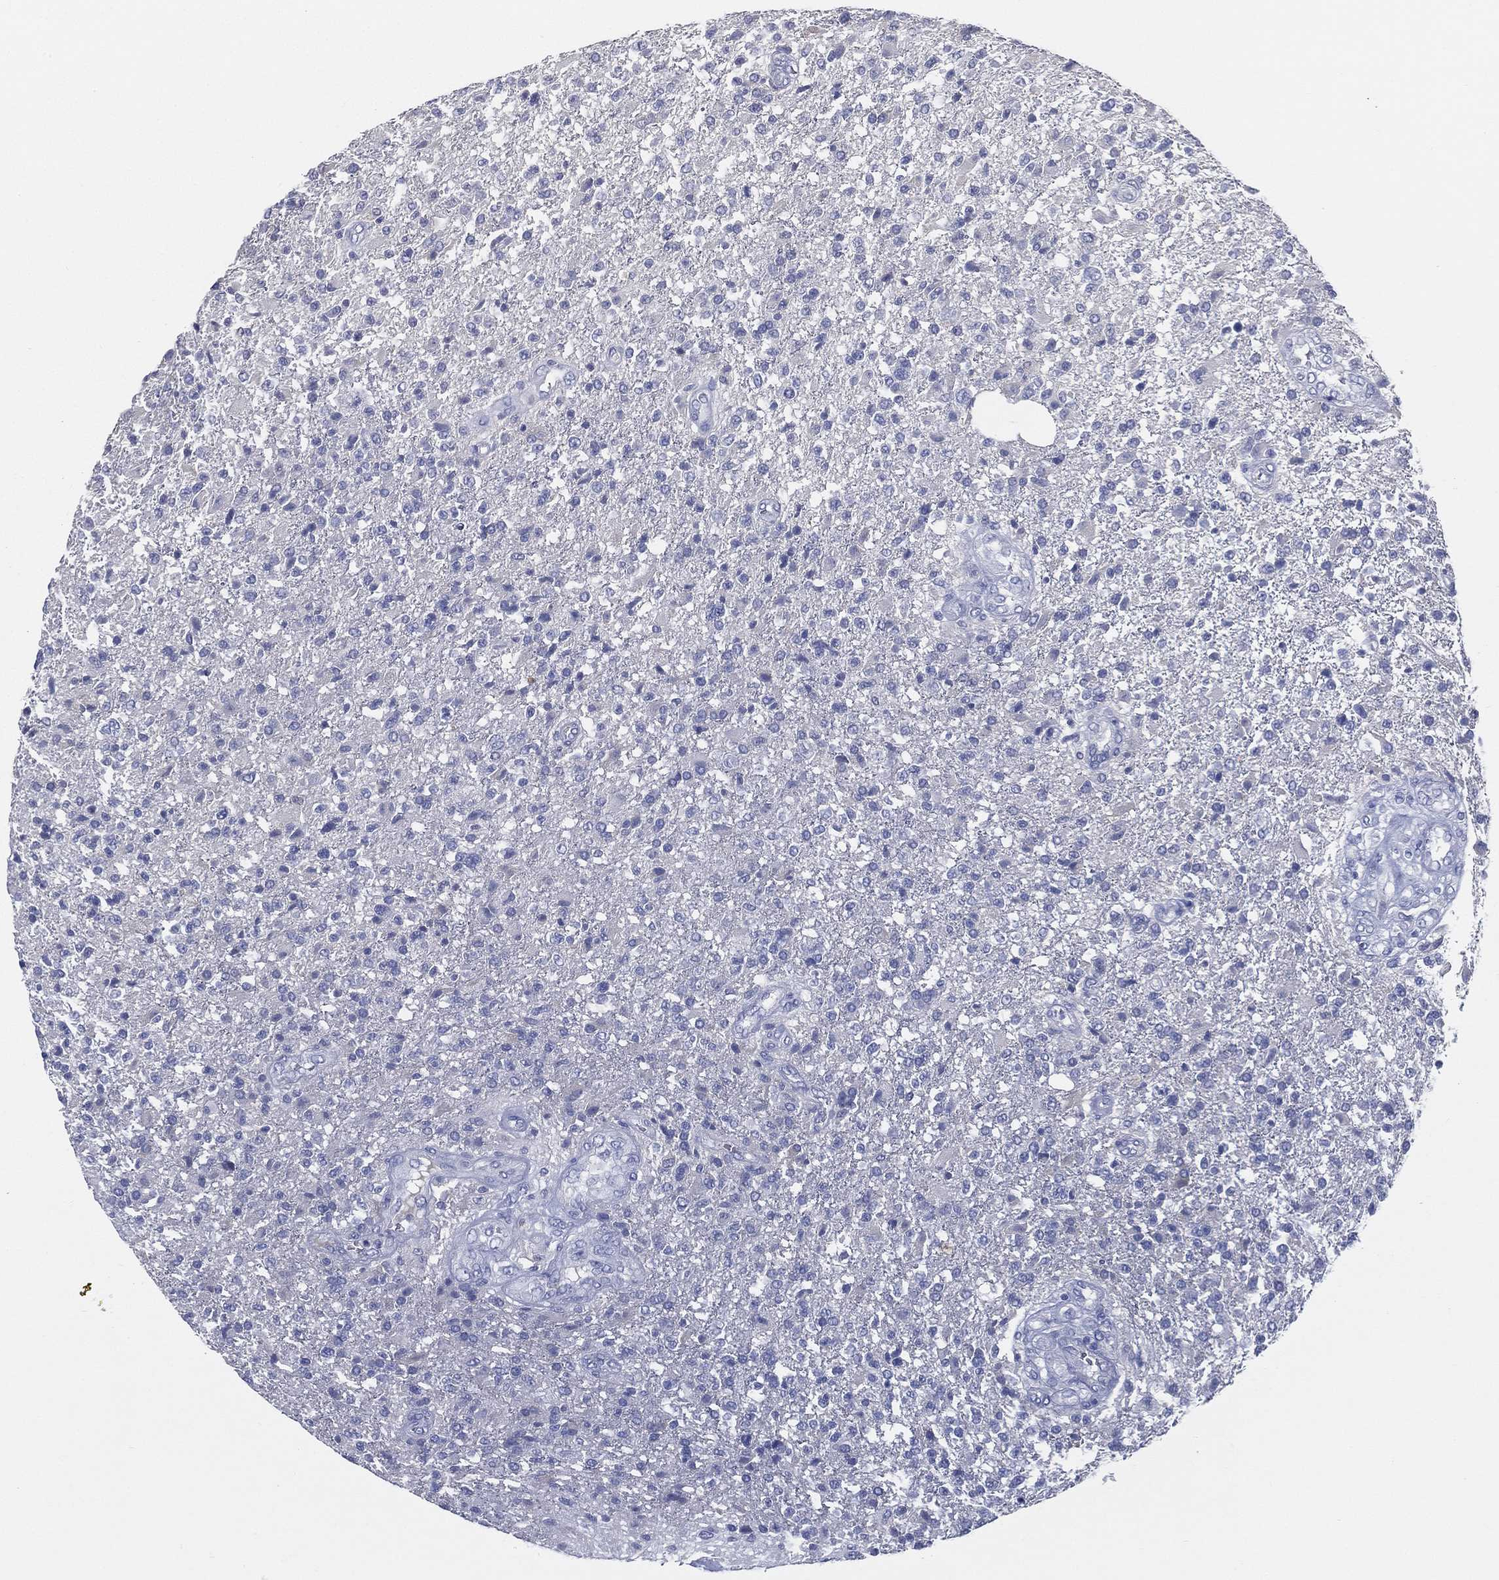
{"staining": {"intensity": "negative", "quantity": "none", "location": "none"}, "tissue": "glioma", "cell_type": "Tumor cells", "image_type": "cancer", "snomed": [{"axis": "morphology", "description": "Glioma, malignant, High grade"}, {"axis": "topography", "description": "Brain"}], "caption": "Glioma stained for a protein using immunohistochemistry (IHC) shows no positivity tumor cells.", "gene": "STS", "patient": {"sex": "male", "age": 56}}